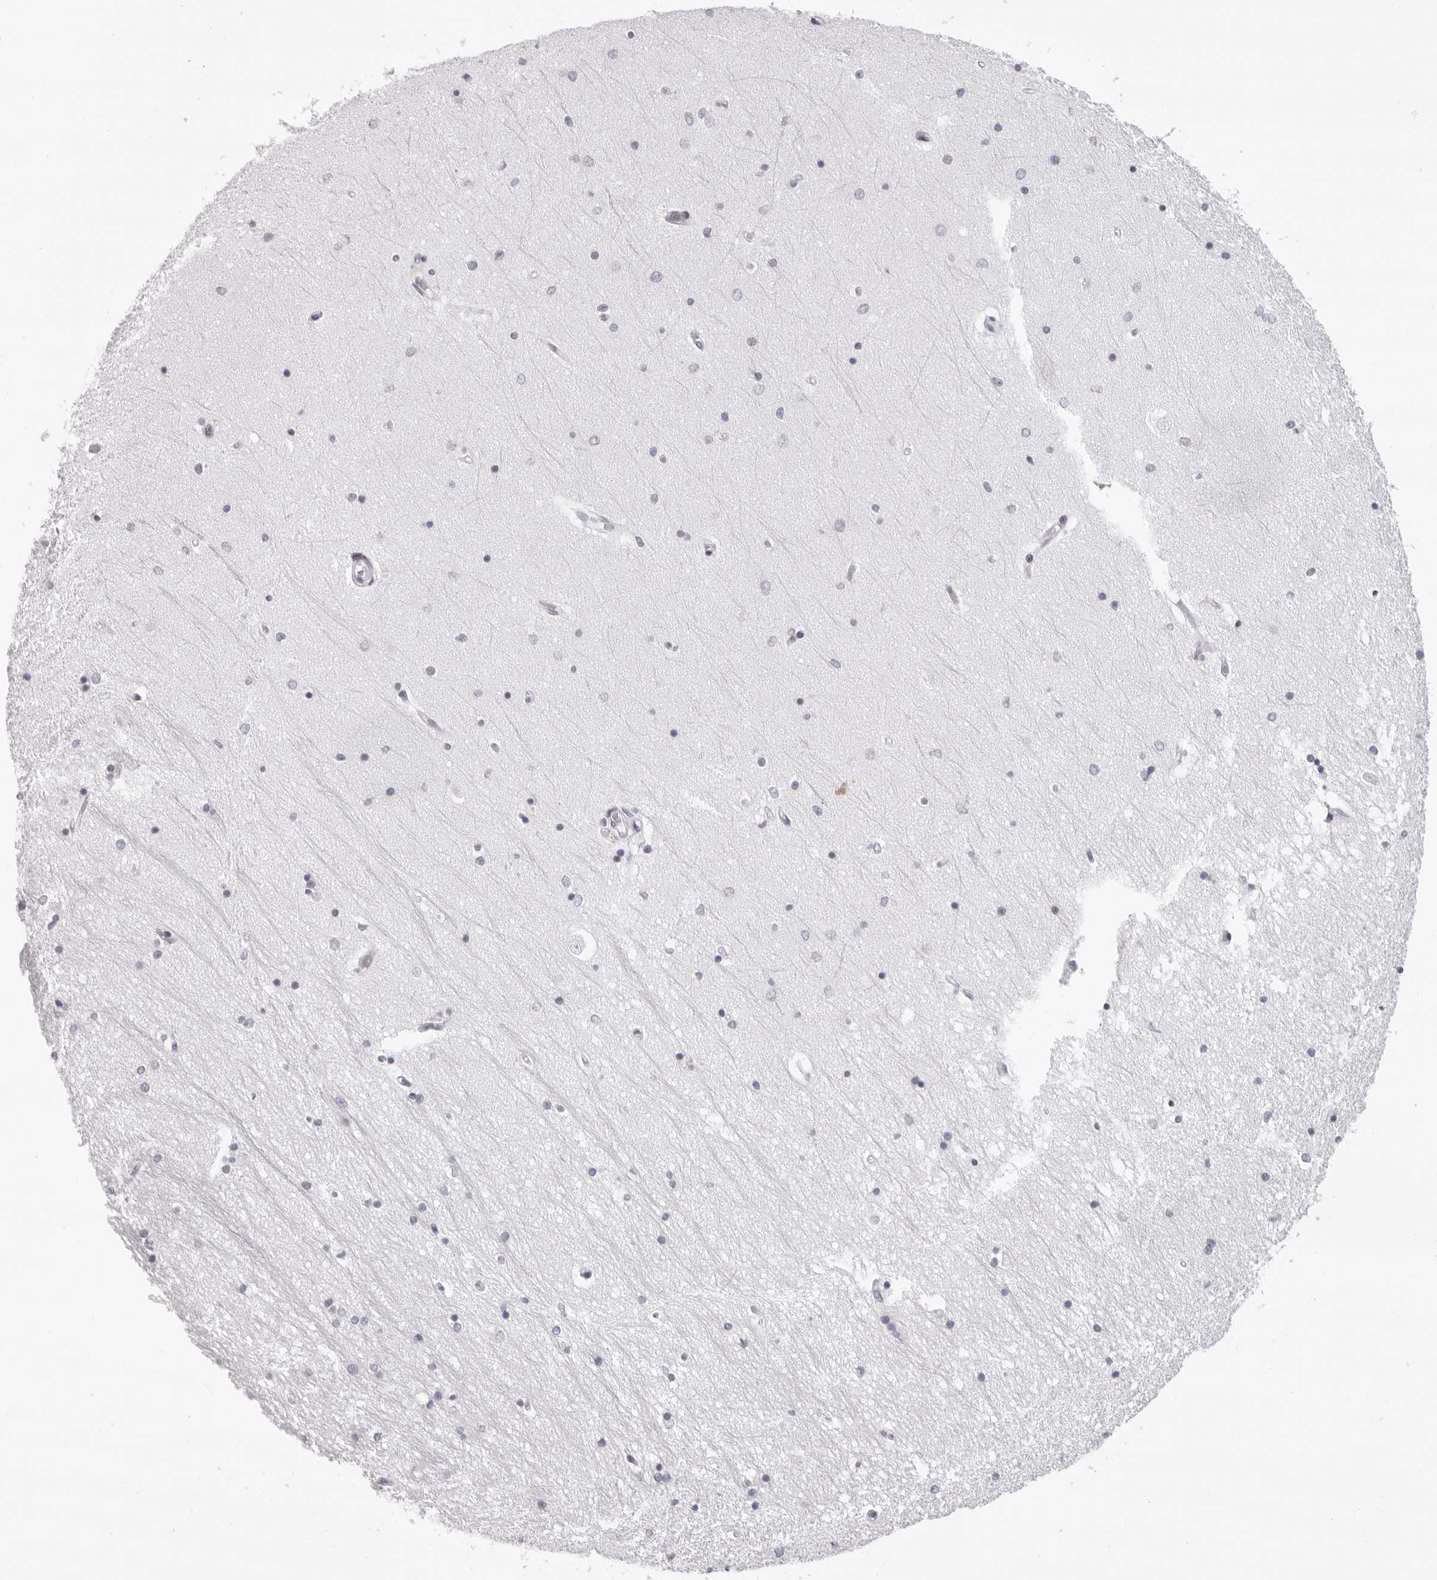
{"staining": {"intensity": "negative", "quantity": "none", "location": "none"}, "tissue": "hippocampus", "cell_type": "Glial cells", "image_type": "normal", "snomed": [{"axis": "morphology", "description": "Normal tissue, NOS"}, {"axis": "topography", "description": "Hippocampus"}], "caption": "This is an immunohistochemistry micrograph of normal human hippocampus. There is no expression in glial cells.", "gene": "MAFK", "patient": {"sex": "male", "age": 45}}